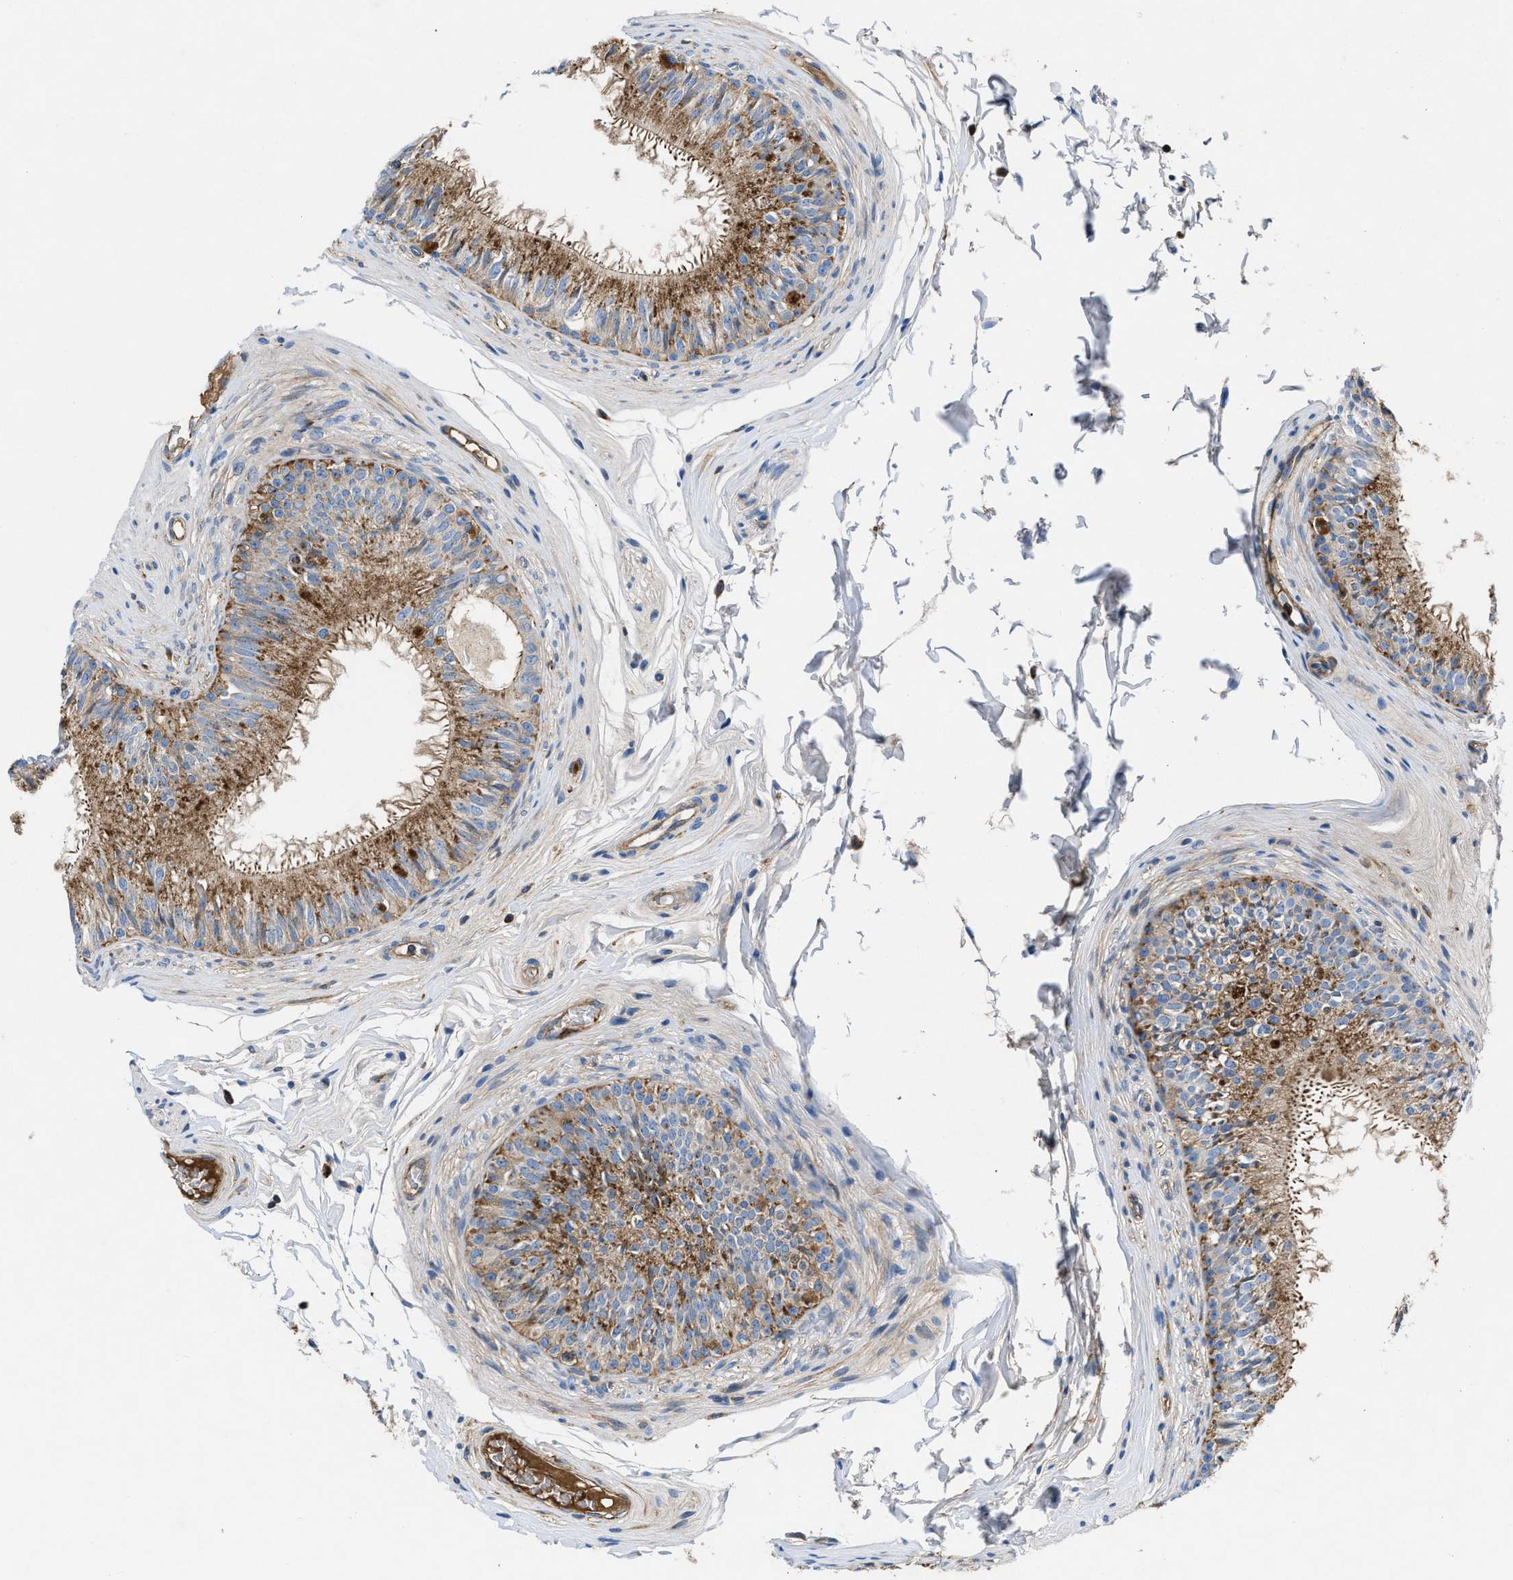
{"staining": {"intensity": "moderate", "quantity": ">75%", "location": "cytoplasmic/membranous"}, "tissue": "epididymis", "cell_type": "Glandular cells", "image_type": "normal", "snomed": [{"axis": "morphology", "description": "Normal tissue, NOS"}, {"axis": "topography", "description": "Testis"}, {"axis": "topography", "description": "Epididymis"}], "caption": "Protein expression analysis of benign human epididymis reveals moderate cytoplasmic/membranous positivity in about >75% of glandular cells. (DAB IHC with brightfield microscopy, high magnification).", "gene": "ATP6V0D1", "patient": {"sex": "male", "age": 36}}